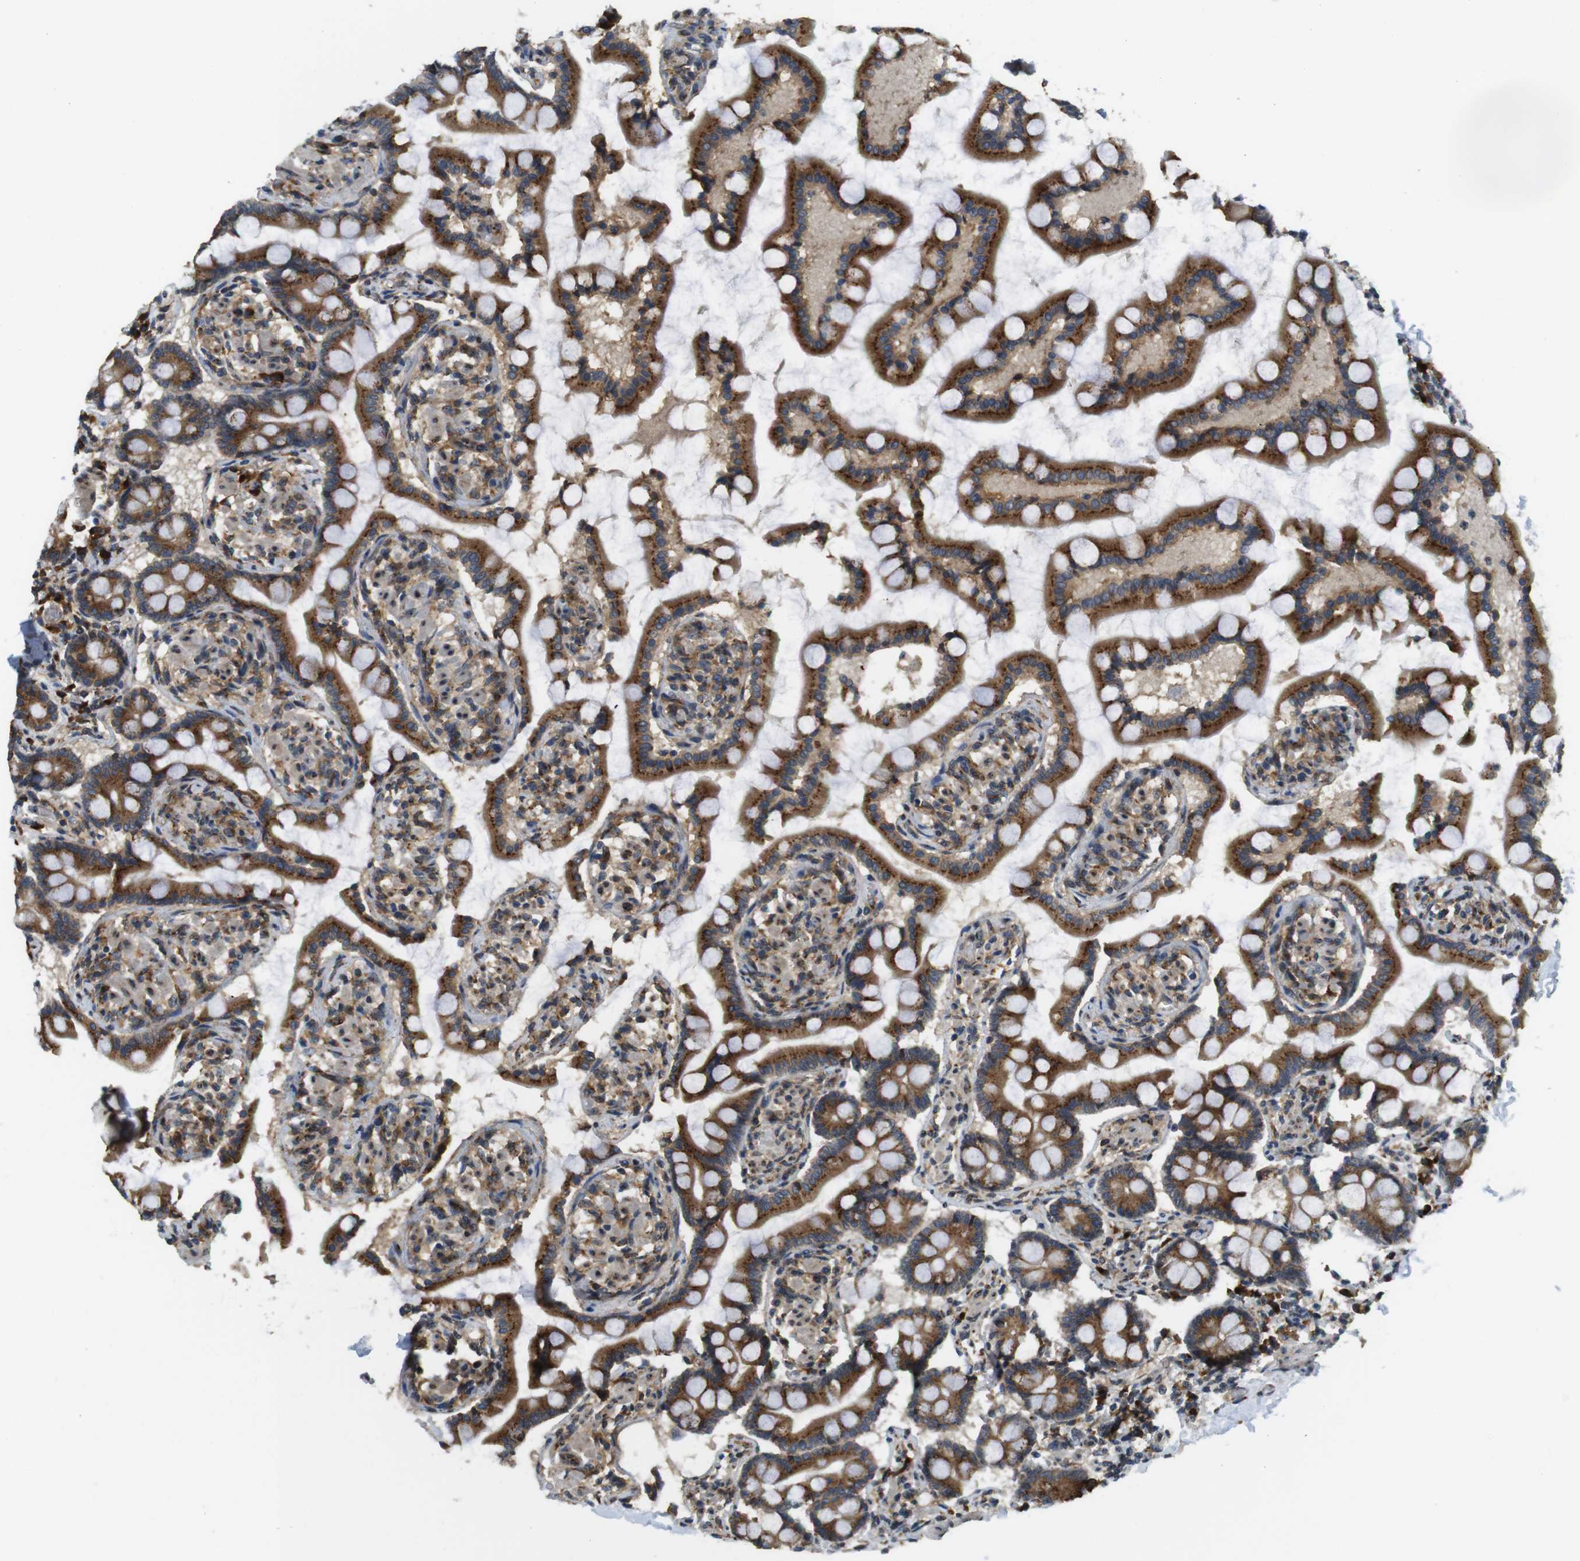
{"staining": {"intensity": "strong", "quantity": ">75%", "location": "cytoplasmic/membranous"}, "tissue": "small intestine", "cell_type": "Glandular cells", "image_type": "normal", "snomed": [{"axis": "morphology", "description": "Normal tissue, NOS"}, {"axis": "topography", "description": "Small intestine"}], "caption": "This is a photomicrograph of IHC staining of benign small intestine, which shows strong expression in the cytoplasmic/membranous of glandular cells.", "gene": "TMEM143", "patient": {"sex": "male", "age": 41}}